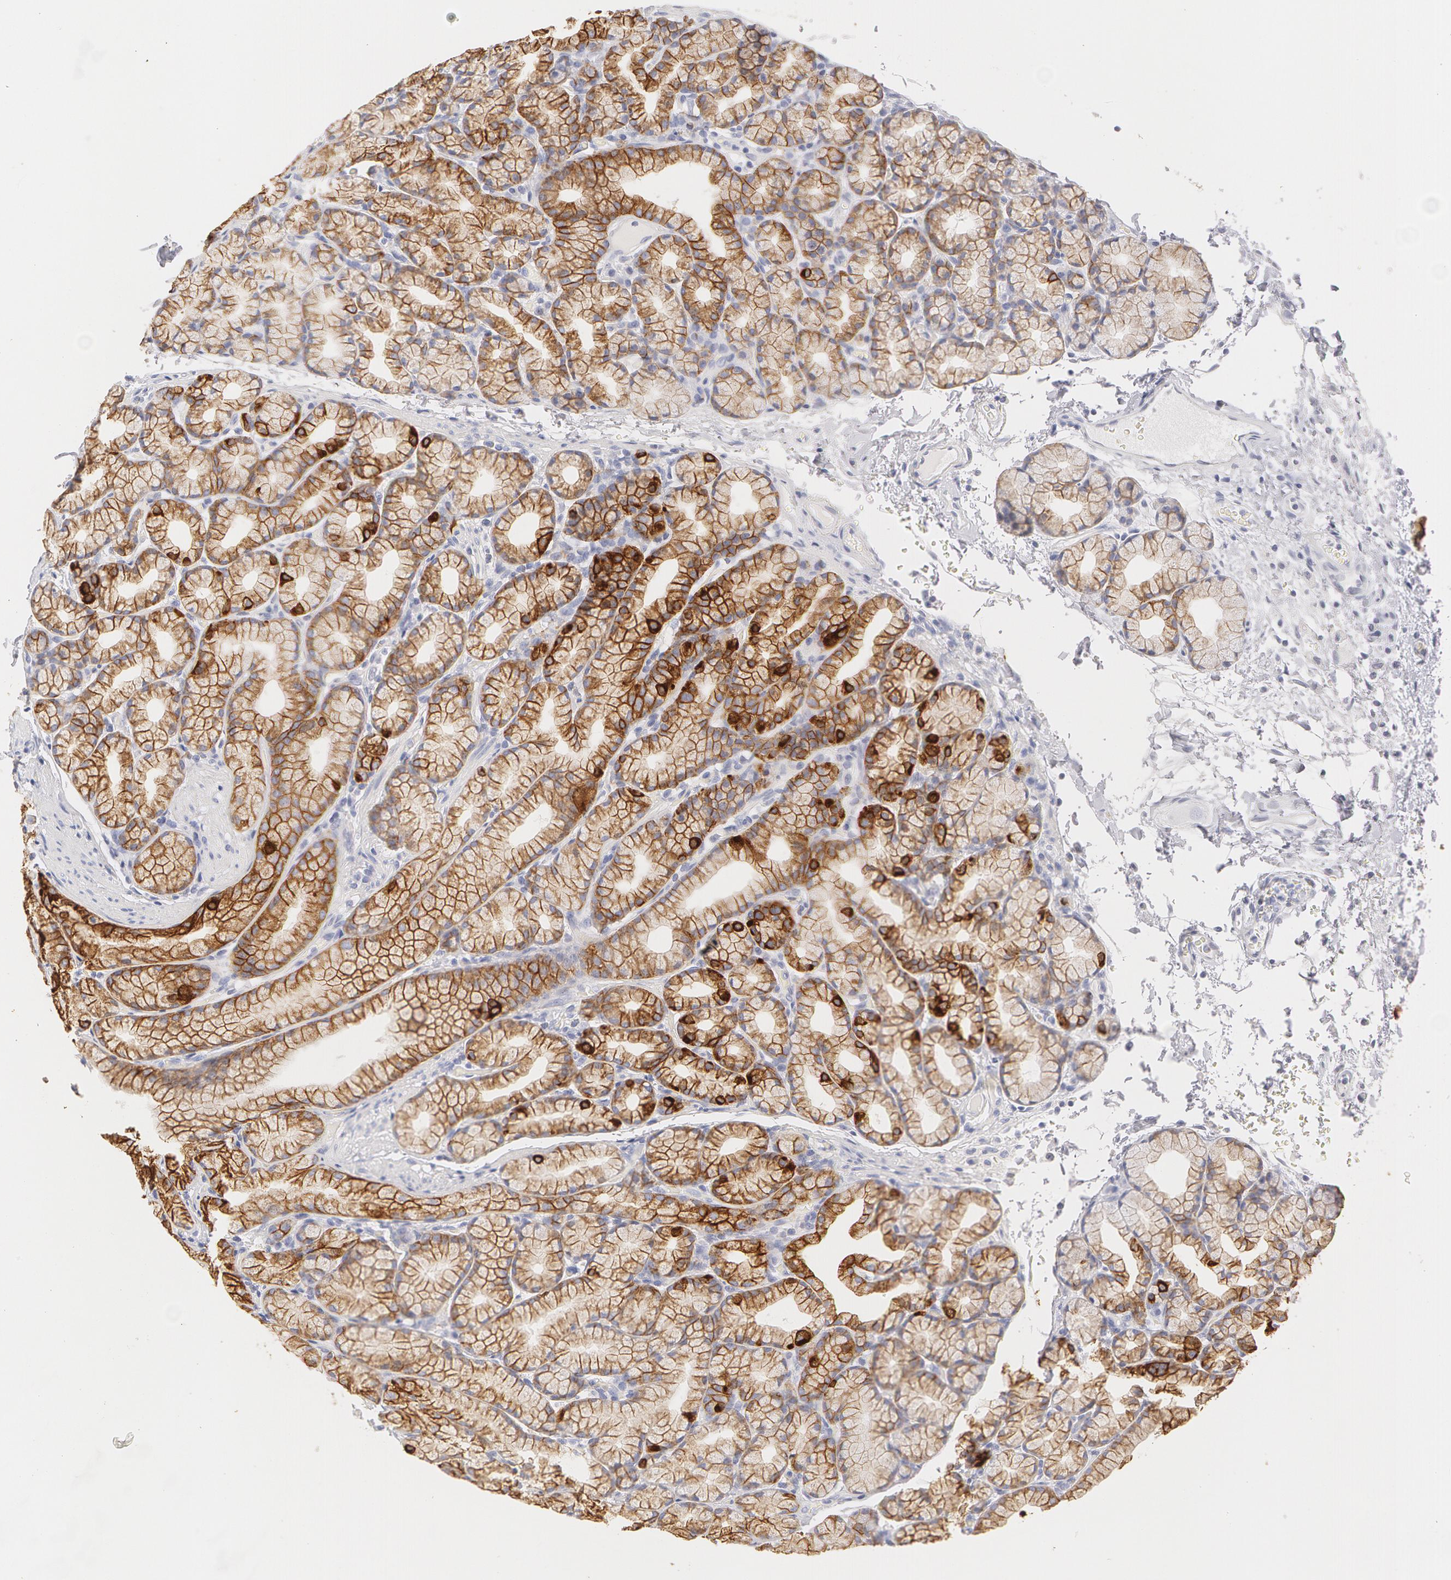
{"staining": {"intensity": "strong", "quantity": ">75%", "location": "cytoplasmic/membranous"}, "tissue": "duodenum", "cell_type": "Glandular cells", "image_type": "normal", "snomed": [{"axis": "morphology", "description": "Normal tissue, NOS"}, {"axis": "topography", "description": "Duodenum"}], "caption": "DAB immunohistochemical staining of benign duodenum exhibits strong cytoplasmic/membranous protein positivity in about >75% of glandular cells. The protein of interest is stained brown, and the nuclei are stained in blue (DAB (3,3'-diaminobenzidine) IHC with brightfield microscopy, high magnification).", "gene": "KRT8", "patient": {"sex": "female", "age": 48}}